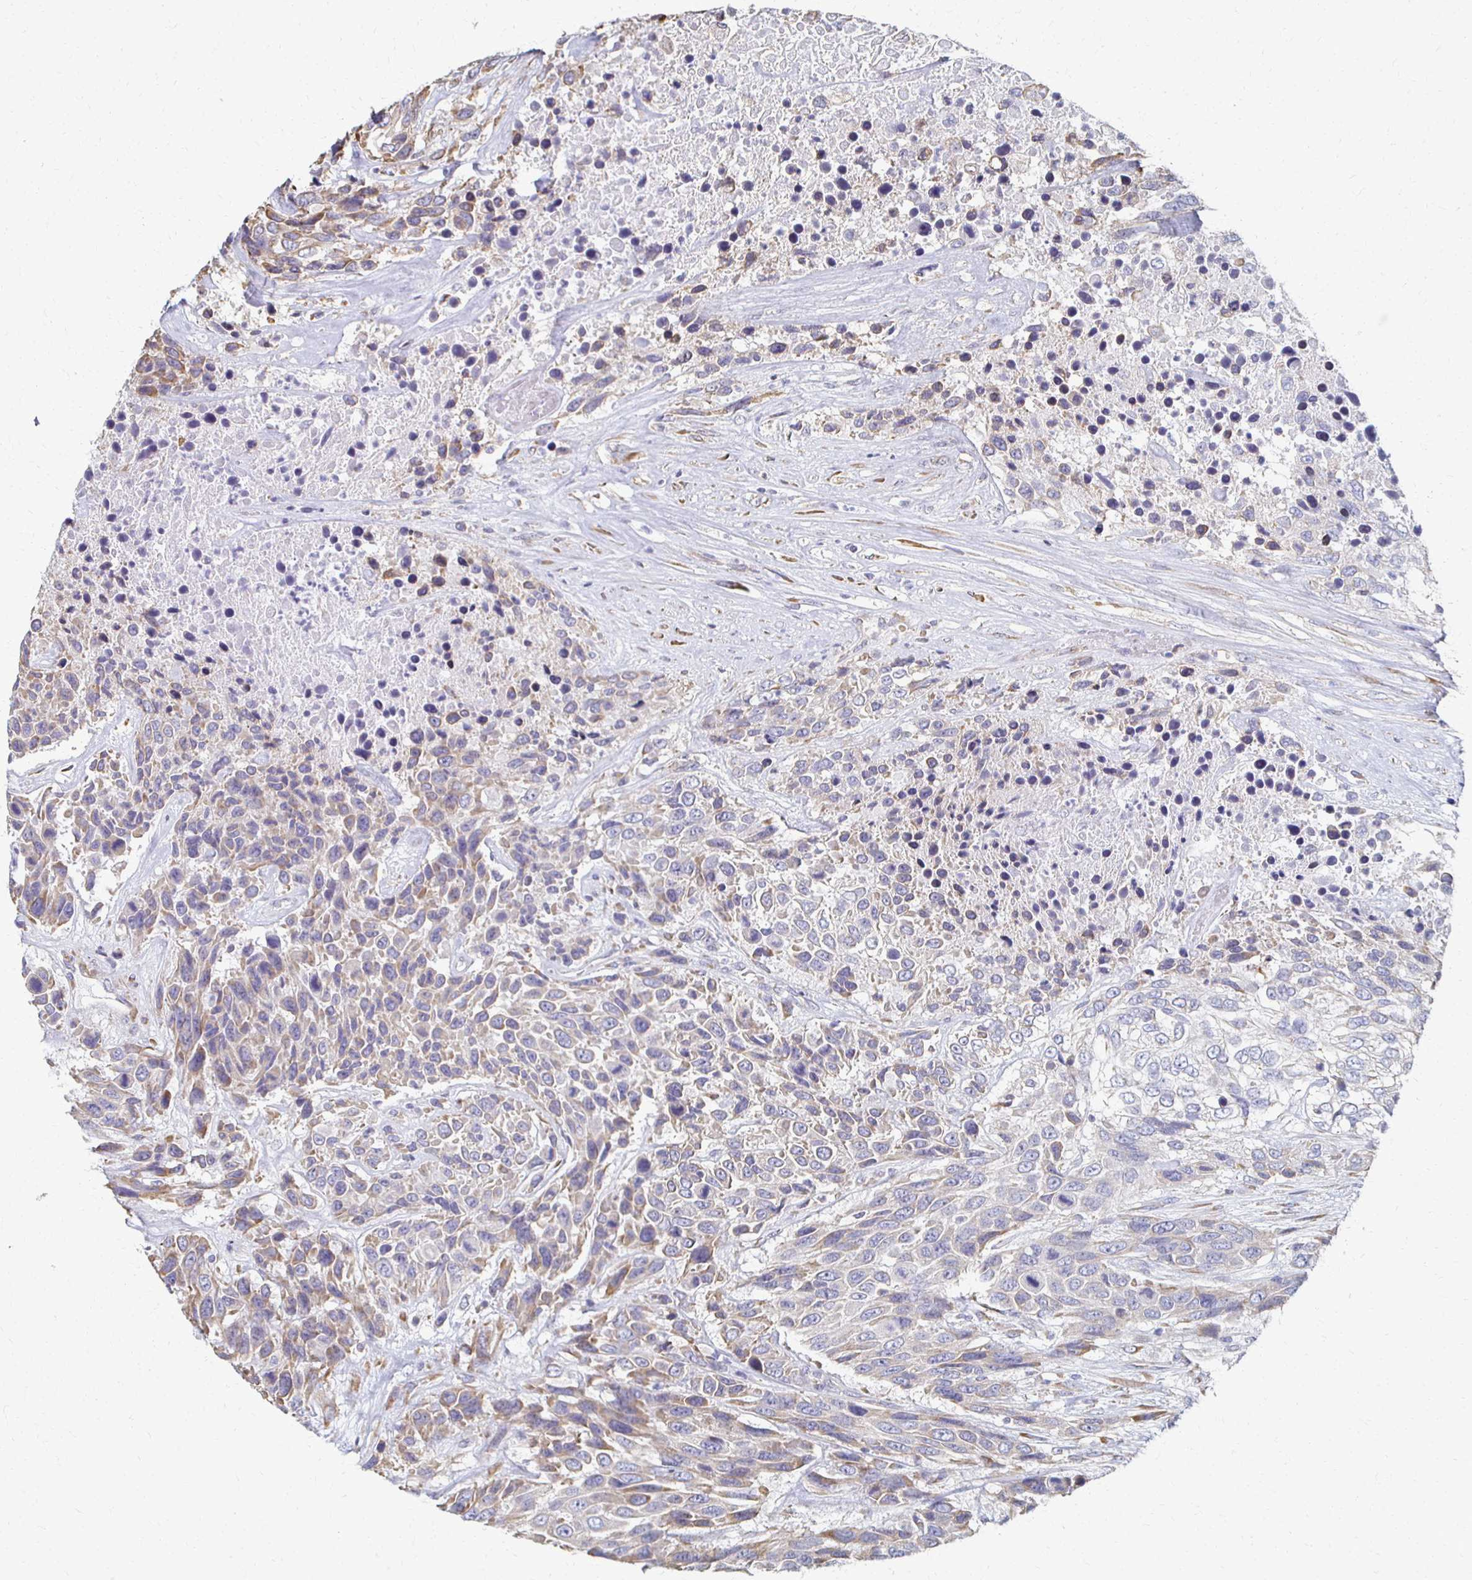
{"staining": {"intensity": "weak", "quantity": "<25%", "location": "cytoplasmic/membranous"}, "tissue": "urothelial cancer", "cell_type": "Tumor cells", "image_type": "cancer", "snomed": [{"axis": "morphology", "description": "Urothelial carcinoma, High grade"}, {"axis": "topography", "description": "Urinary bladder"}], "caption": "Tumor cells are negative for brown protein staining in urothelial cancer.", "gene": "ATP1A3", "patient": {"sex": "female", "age": 70}}